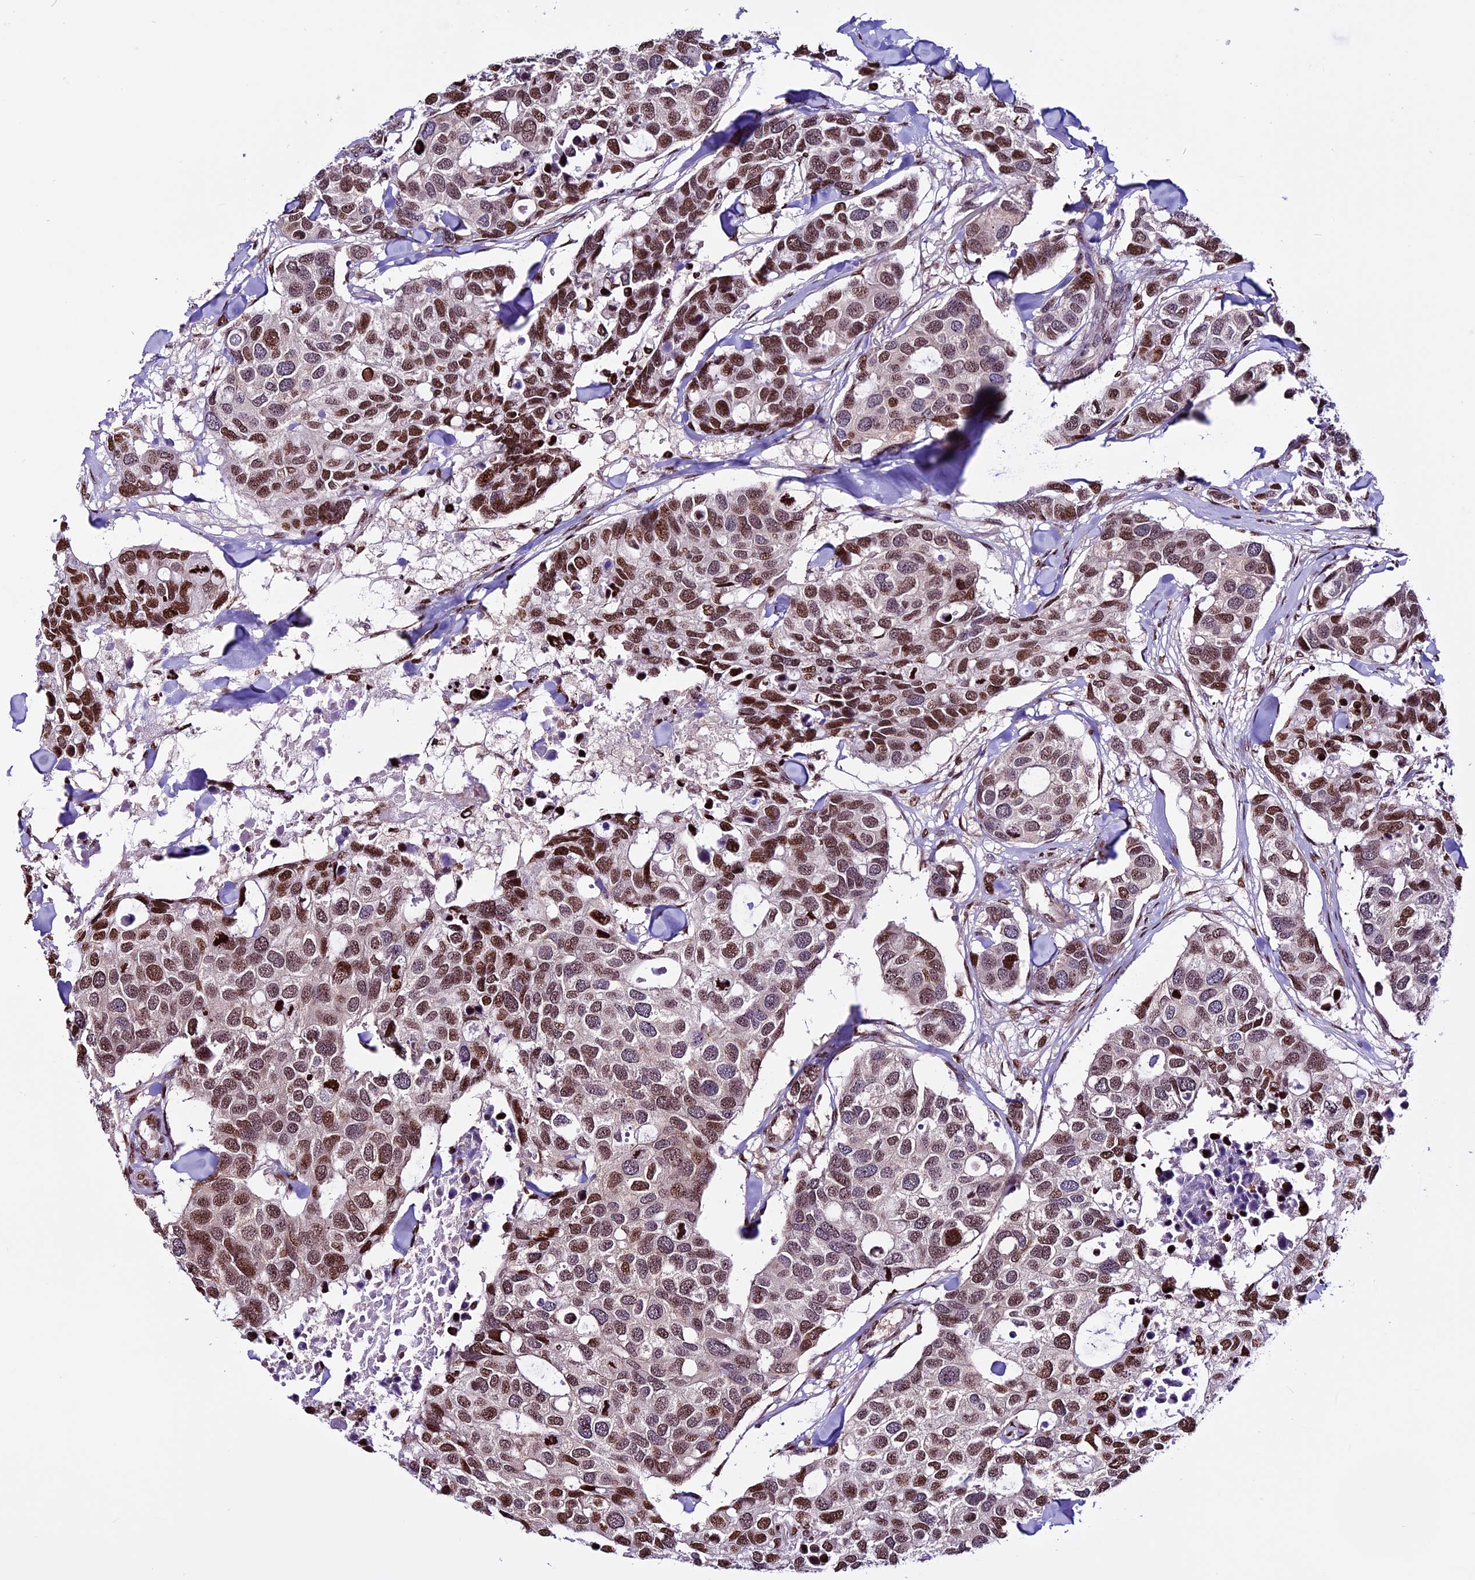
{"staining": {"intensity": "moderate", "quantity": ">75%", "location": "nuclear"}, "tissue": "breast cancer", "cell_type": "Tumor cells", "image_type": "cancer", "snomed": [{"axis": "morphology", "description": "Duct carcinoma"}, {"axis": "topography", "description": "Breast"}], "caption": "High-magnification brightfield microscopy of breast cancer stained with DAB (3,3'-diaminobenzidine) (brown) and counterstained with hematoxylin (blue). tumor cells exhibit moderate nuclear positivity is seen in approximately>75% of cells. (Stains: DAB in brown, nuclei in blue, Microscopy: brightfield microscopy at high magnification).", "gene": "RINL", "patient": {"sex": "female", "age": 83}}